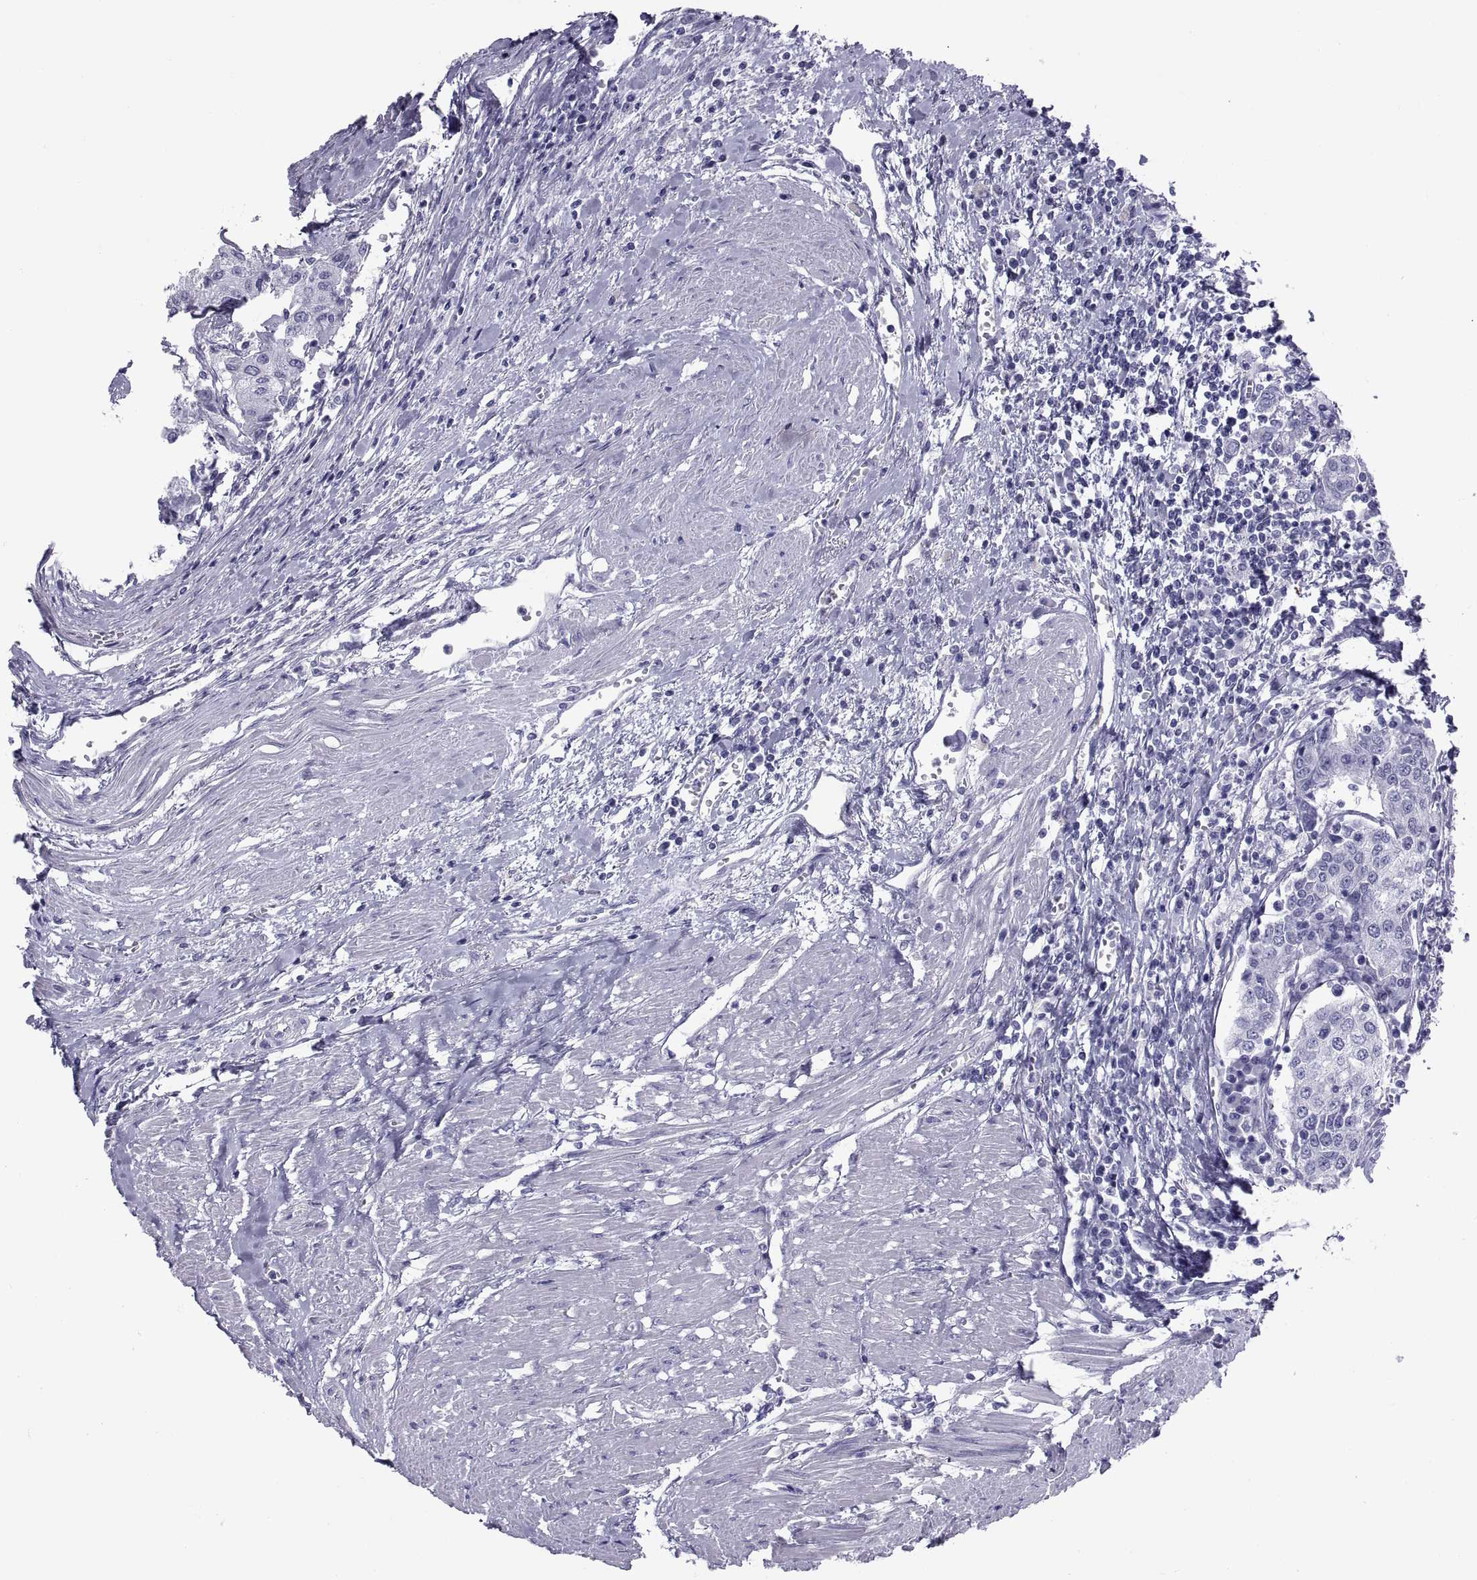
{"staining": {"intensity": "negative", "quantity": "none", "location": "none"}, "tissue": "urothelial cancer", "cell_type": "Tumor cells", "image_type": "cancer", "snomed": [{"axis": "morphology", "description": "Urothelial carcinoma, High grade"}, {"axis": "topography", "description": "Urinary bladder"}], "caption": "The photomicrograph exhibits no staining of tumor cells in urothelial cancer.", "gene": "NPTX2", "patient": {"sex": "female", "age": 85}}